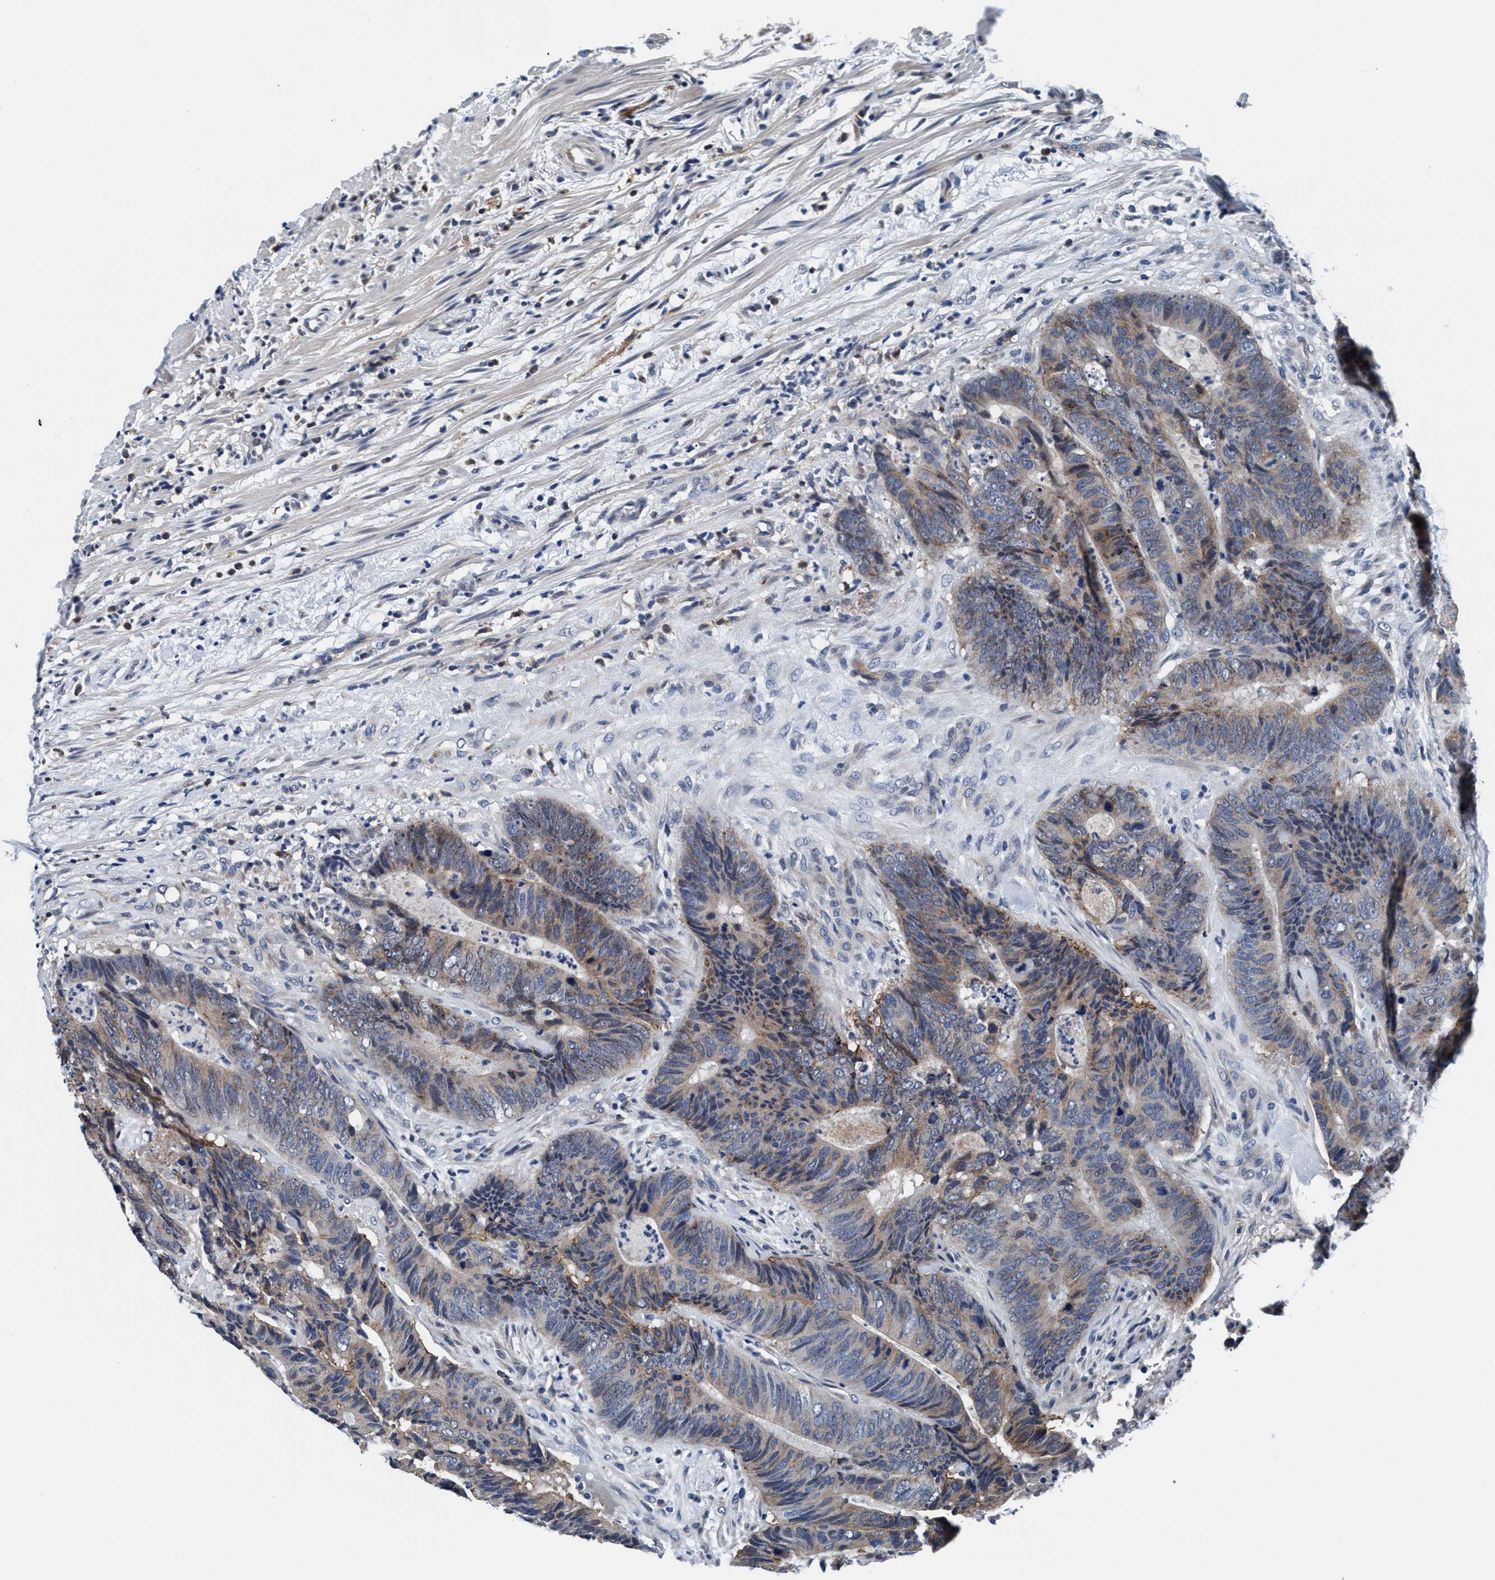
{"staining": {"intensity": "weak", "quantity": "25%-75%", "location": "cytoplasmic/membranous"}, "tissue": "colorectal cancer", "cell_type": "Tumor cells", "image_type": "cancer", "snomed": [{"axis": "morphology", "description": "Adenocarcinoma, NOS"}, {"axis": "topography", "description": "Colon"}], "caption": "Colorectal cancer stained for a protein (brown) exhibits weak cytoplasmic/membranous positive staining in about 25%-75% of tumor cells.", "gene": "TMEM94", "patient": {"sex": "male", "age": 56}}